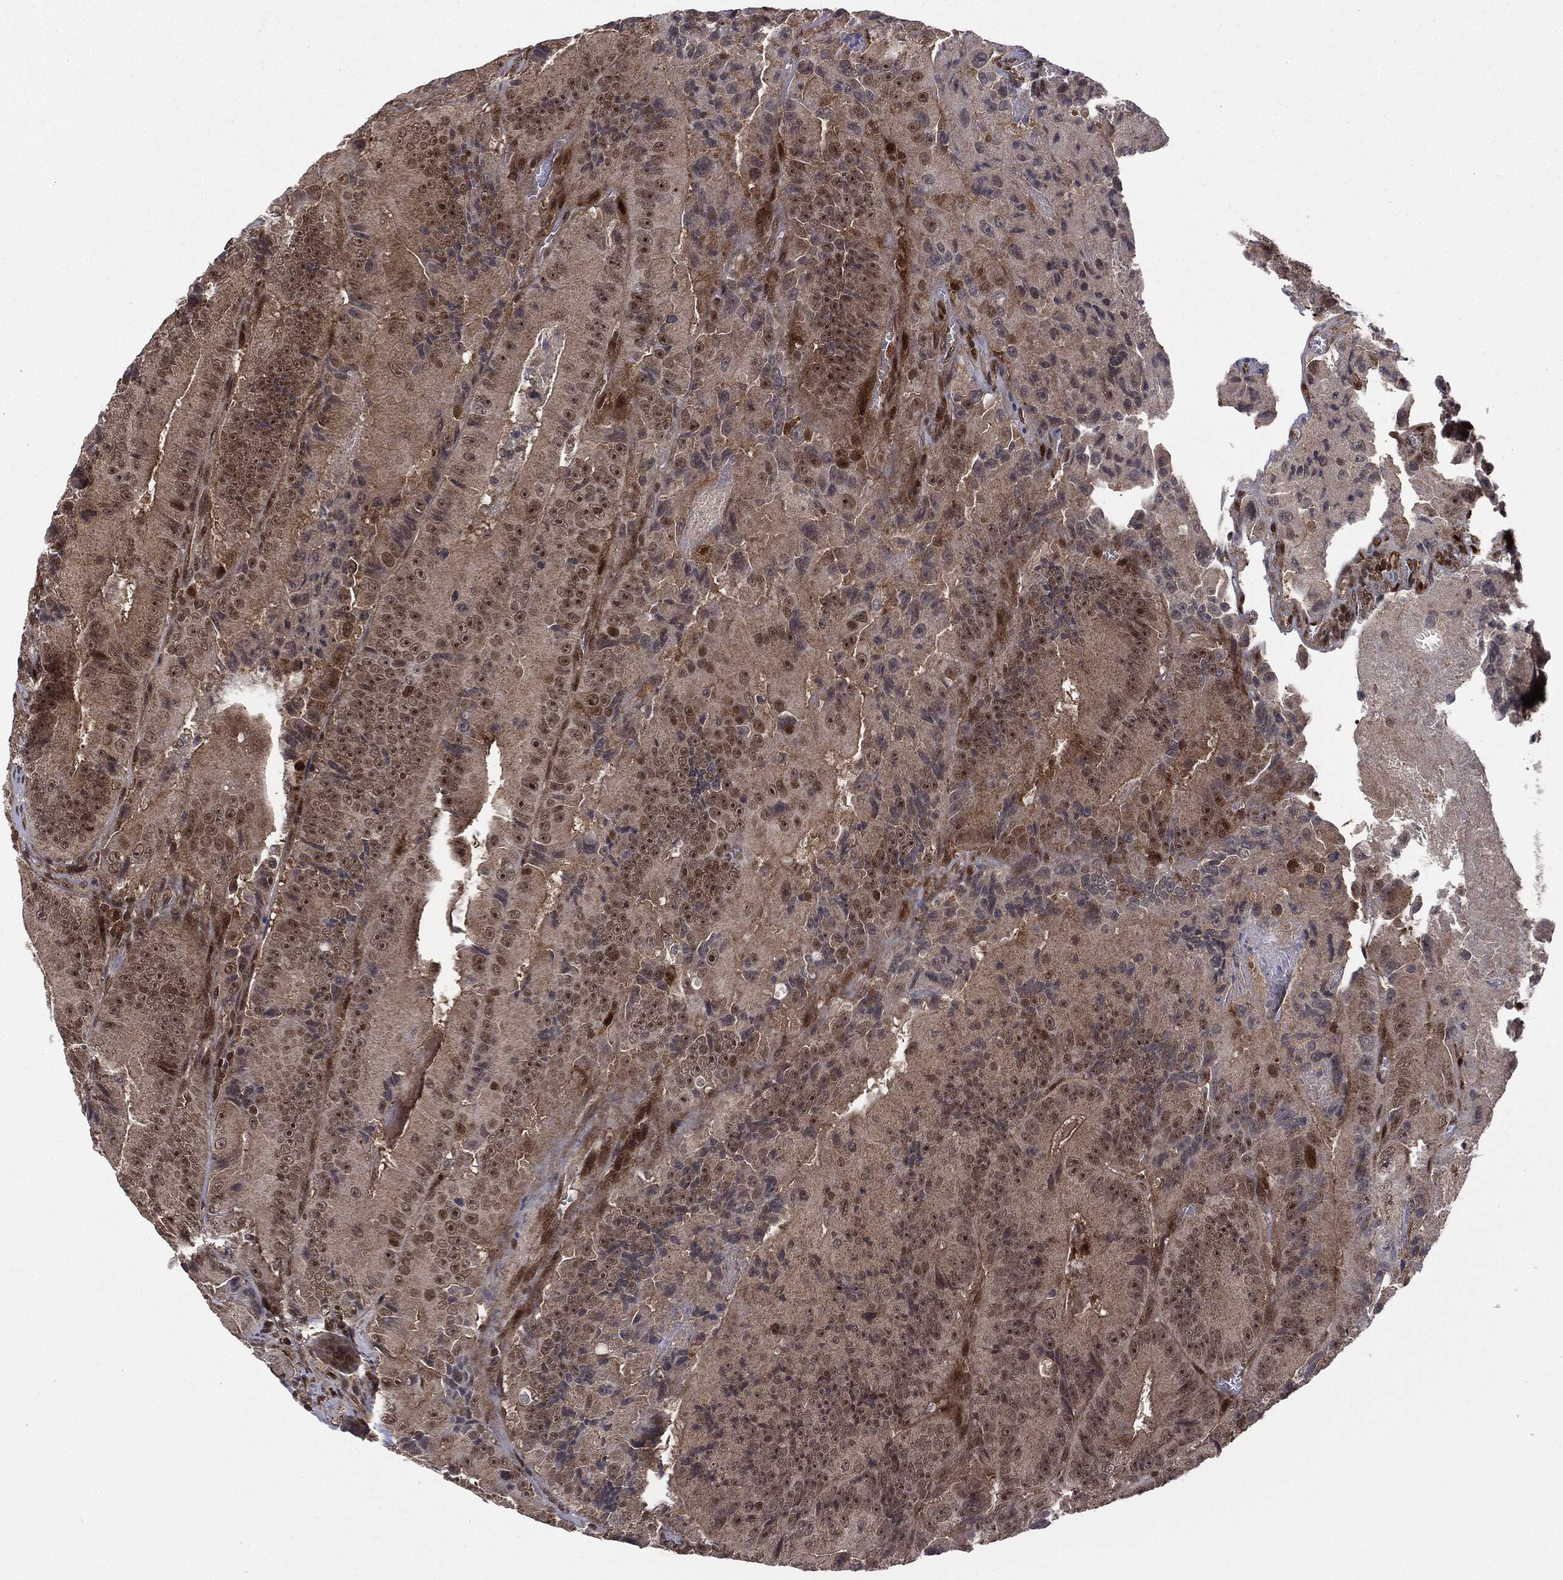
{"staining": {"intensity": "moderate", "quantity": "<25%", "location": "cytoplasmic/membranous,nuclear"}, "tissue": "colorectal cancer", "cell_type": "Tumor cells", "image_type": "cancer", "snomed": [{"axis": "morphology", "description": "Adenocarcinoma, NOS"}, {"axis": "topography", "description": "Colon"}], "caption": "Immunohistochemical staining of adenocarcinoma (colorectal) demonstrates low levels of moderate cytoplasmic/membranous and nuclear protein positivity in about <25% of tumor cells.", "gene": "PTPA", "patient": {"sex": "female", "age": 86}}